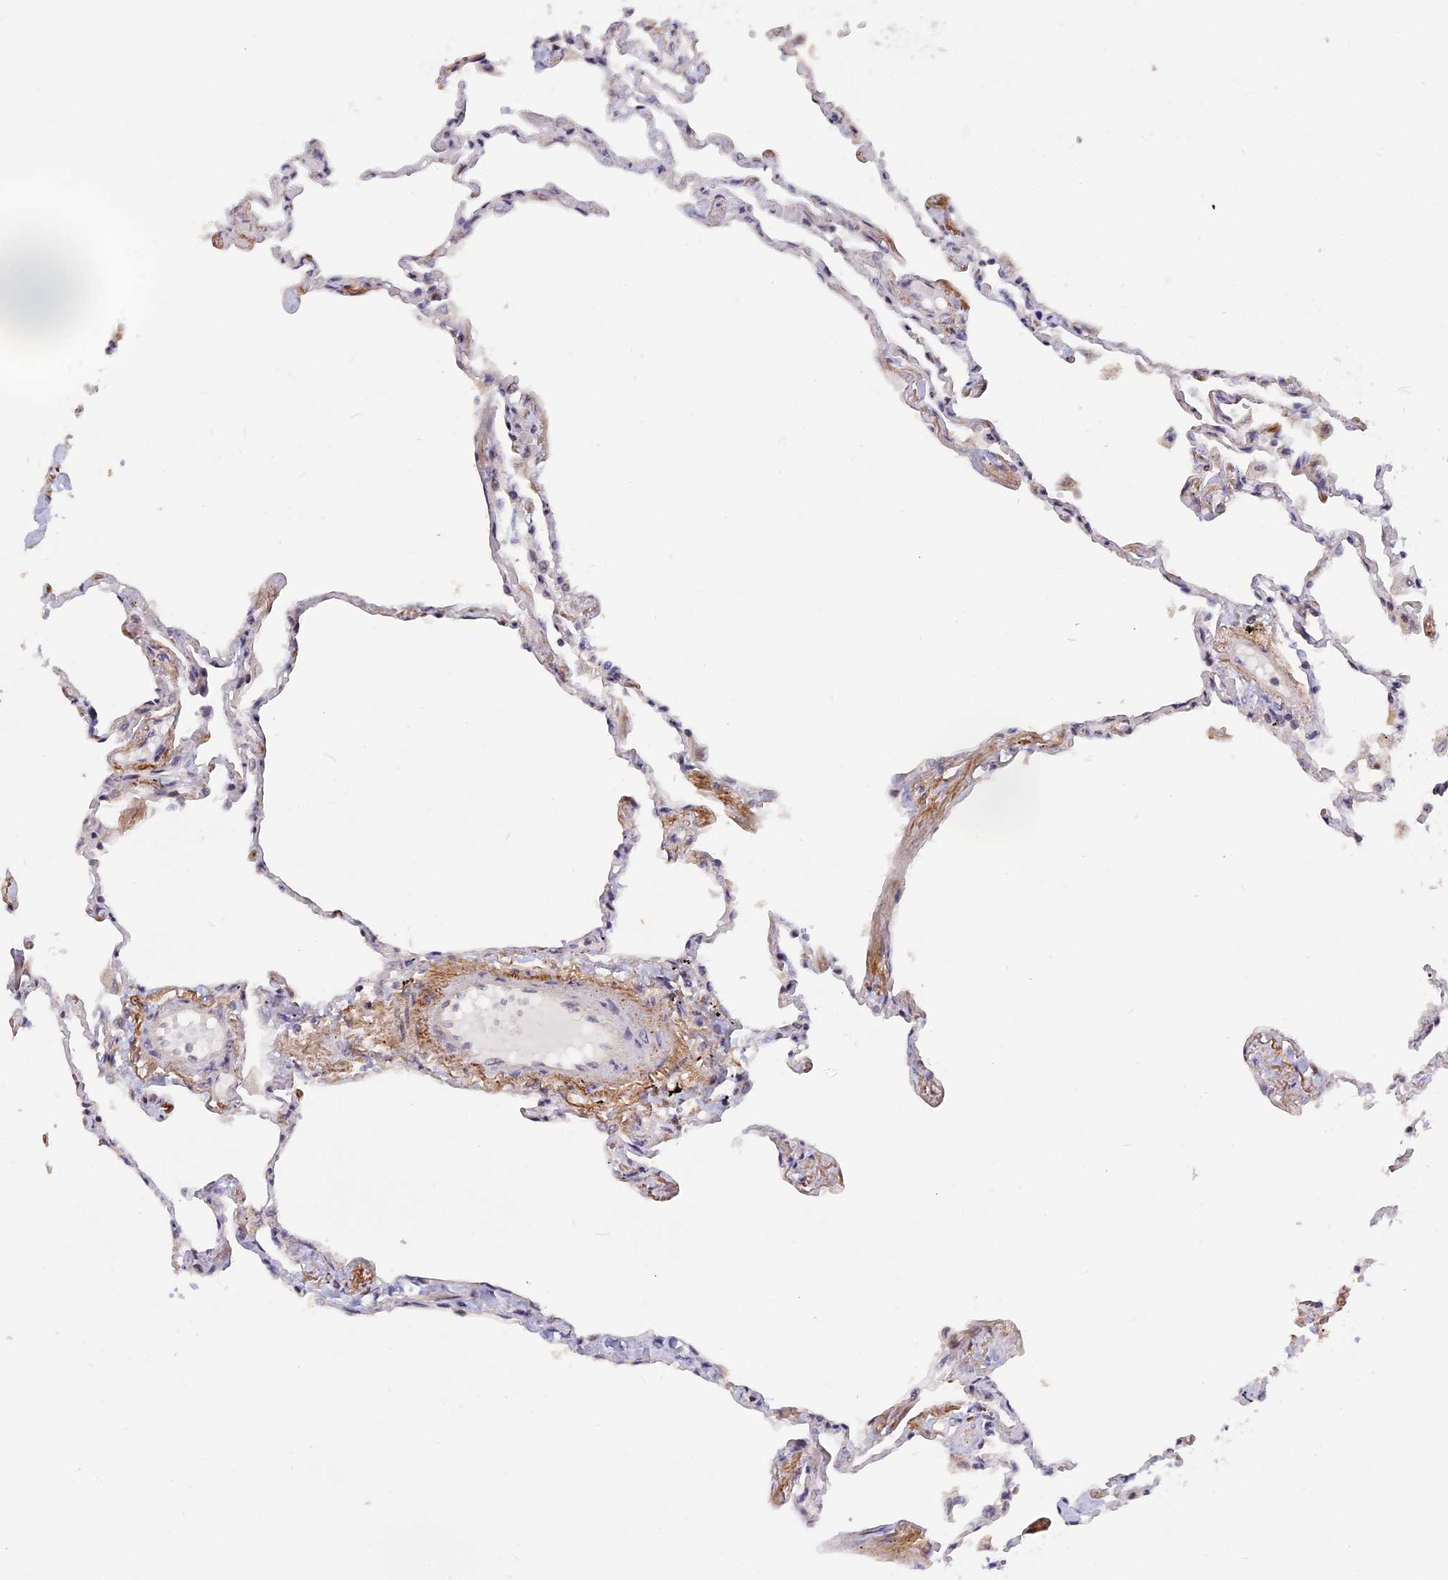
{"staining": {"intensity": "moderate", "quantity": "25%-75%", "location": "nuclear"}, "tissue": "lung", "cell_type": "Alveolar cells", "image_type": "normal", "snomed": [{"axis": "morphology", "description": "Normal tissue, NOS"}, {"axis": "topography", "description": "Lung"}], "caption": "This micrograph shows normal lung stained with immunohistochemistry (IHC) to label a protein in brown. The nuclear of alveolar cells show moderate positivity for the protein. Nuclei are counter-stained blue.", "gene": "POLR2C", "patient": {"sex": "female", "age": 67}}